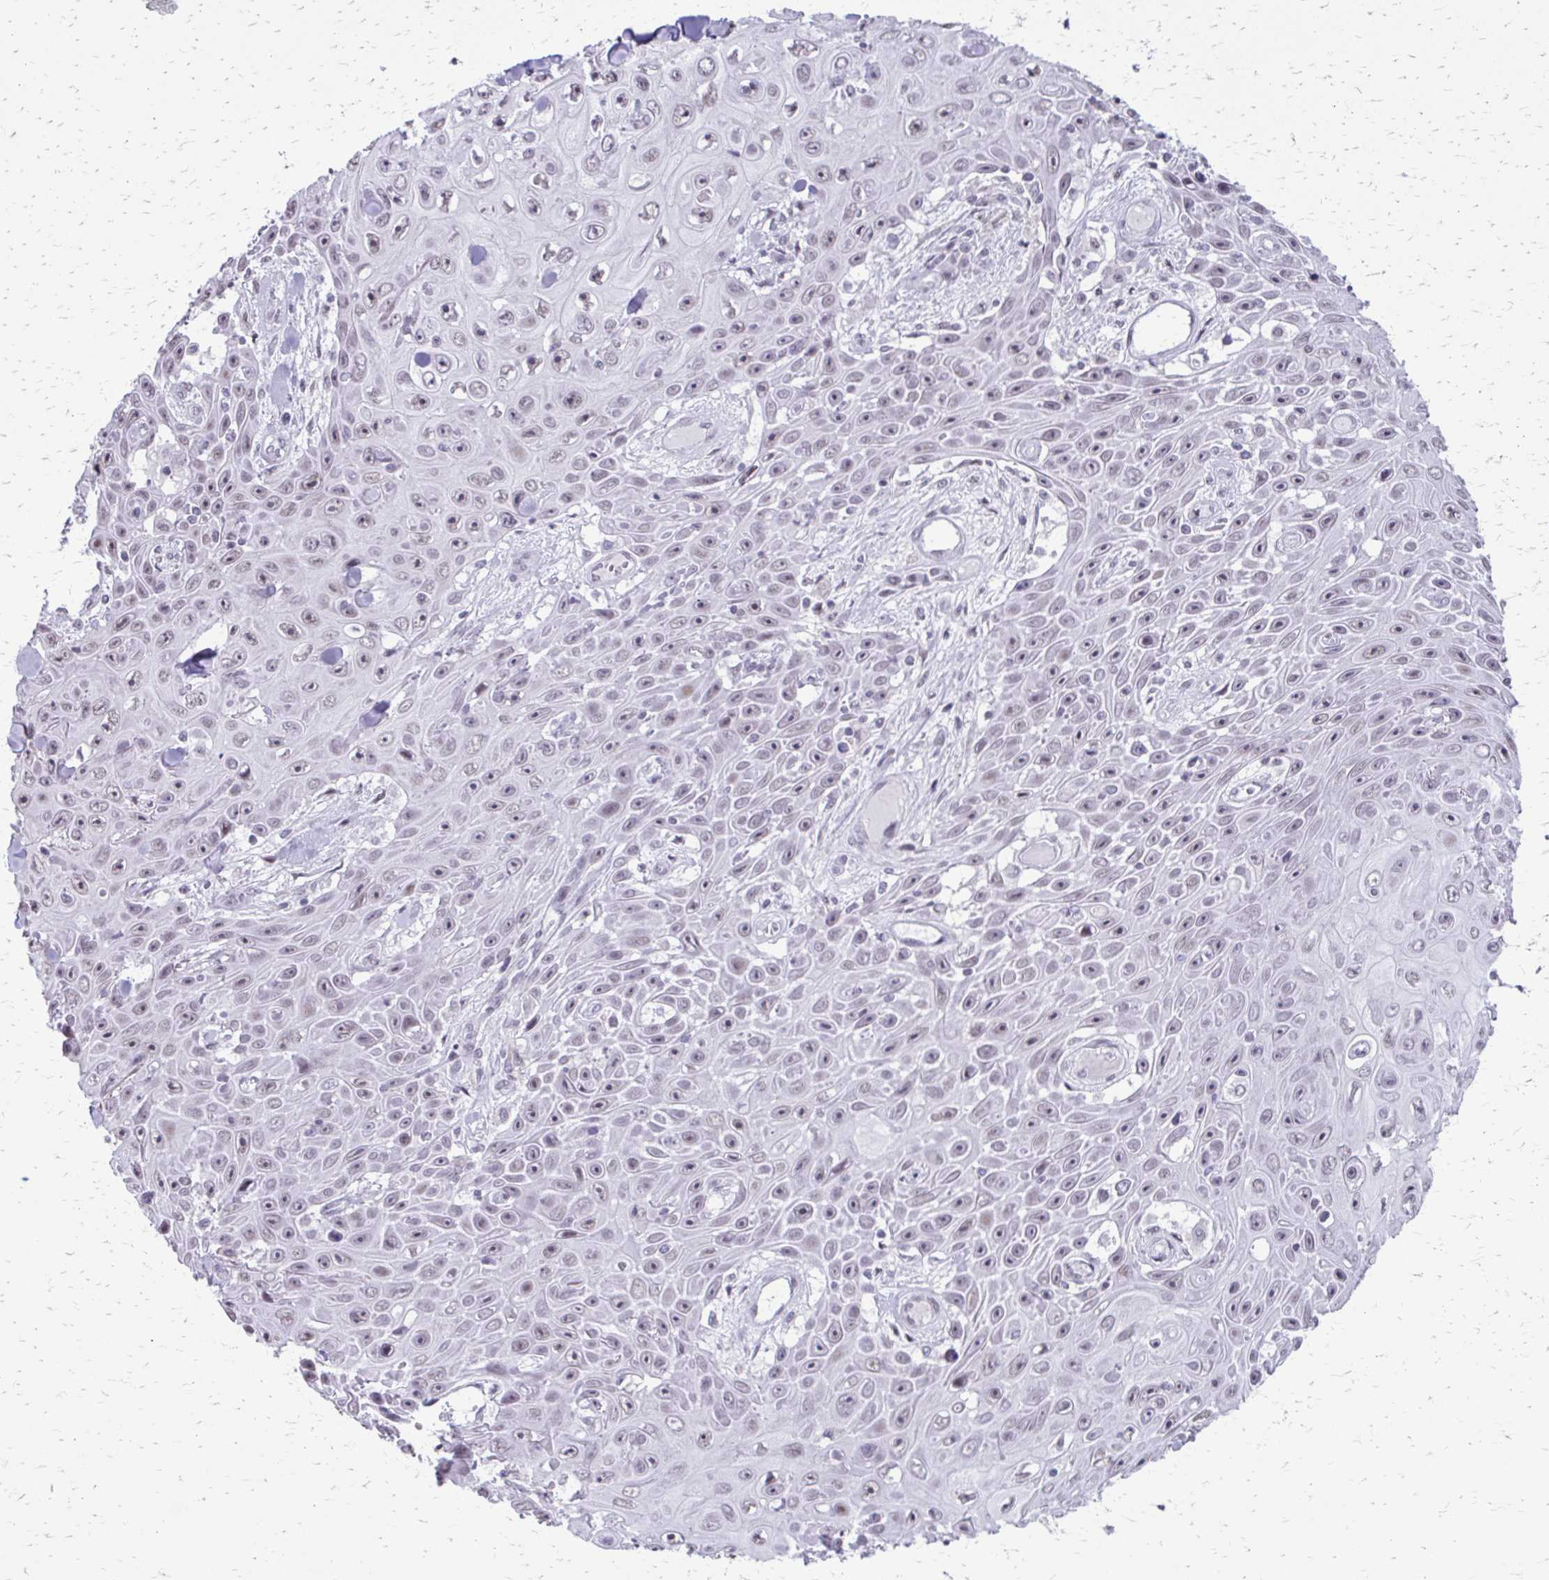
{"staining": {"intensity": "negative", "quantity": "none", "location": "none"}, "tissue": "skin cancer", "cell_type": "Tumor cells", "image_type": "cancer", "snomed": [{"axis": "morphology", "description": "Squamous cell carcinoma, NOS"}, {"axis": "topography", "description": "Skin"}], "caption": "An immunohistochemistry photomicrograph of skin squamous cell carcinoma is shown. There is no staining in tumor cells of skin squamous cell carcinoma.", "gene": "SS18", "patient": {"sex": "male", "age": 82}}